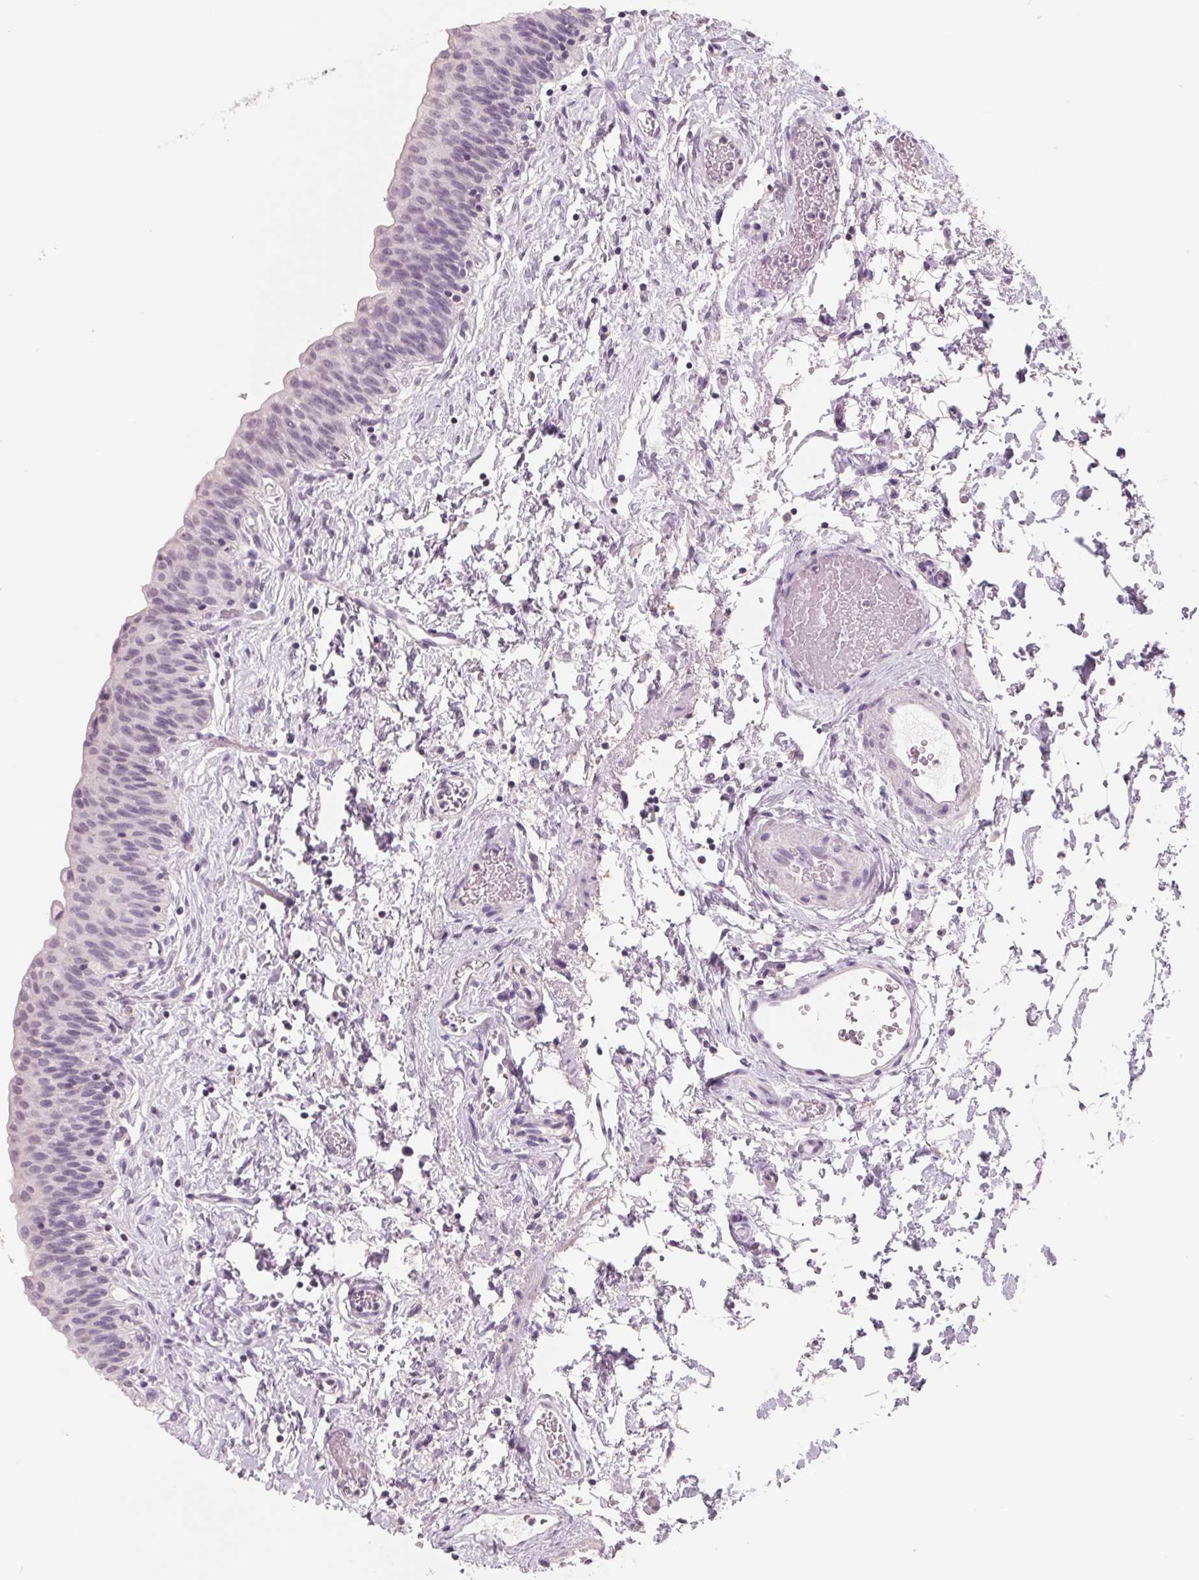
{"staining": {"intensity": "negative", "quantity": "none", "location": "none"}, "tissue": "urinary bladder", "cell_type": "Urothelial cells", "image_type": "normal", "snomed": [{"axis": "morphology", "description": "Normal tissue, NOS"}, {"axis": "topography", "description": "Urinary bladder"}], "caption": "Urothelial cells are negative for protein expression in normal human urinary bladder. (Immunohistochemistry, brightfield microscopy, high magnification).", "gene": "FTCD", "patient": {"sex": "male", "age": 56}}